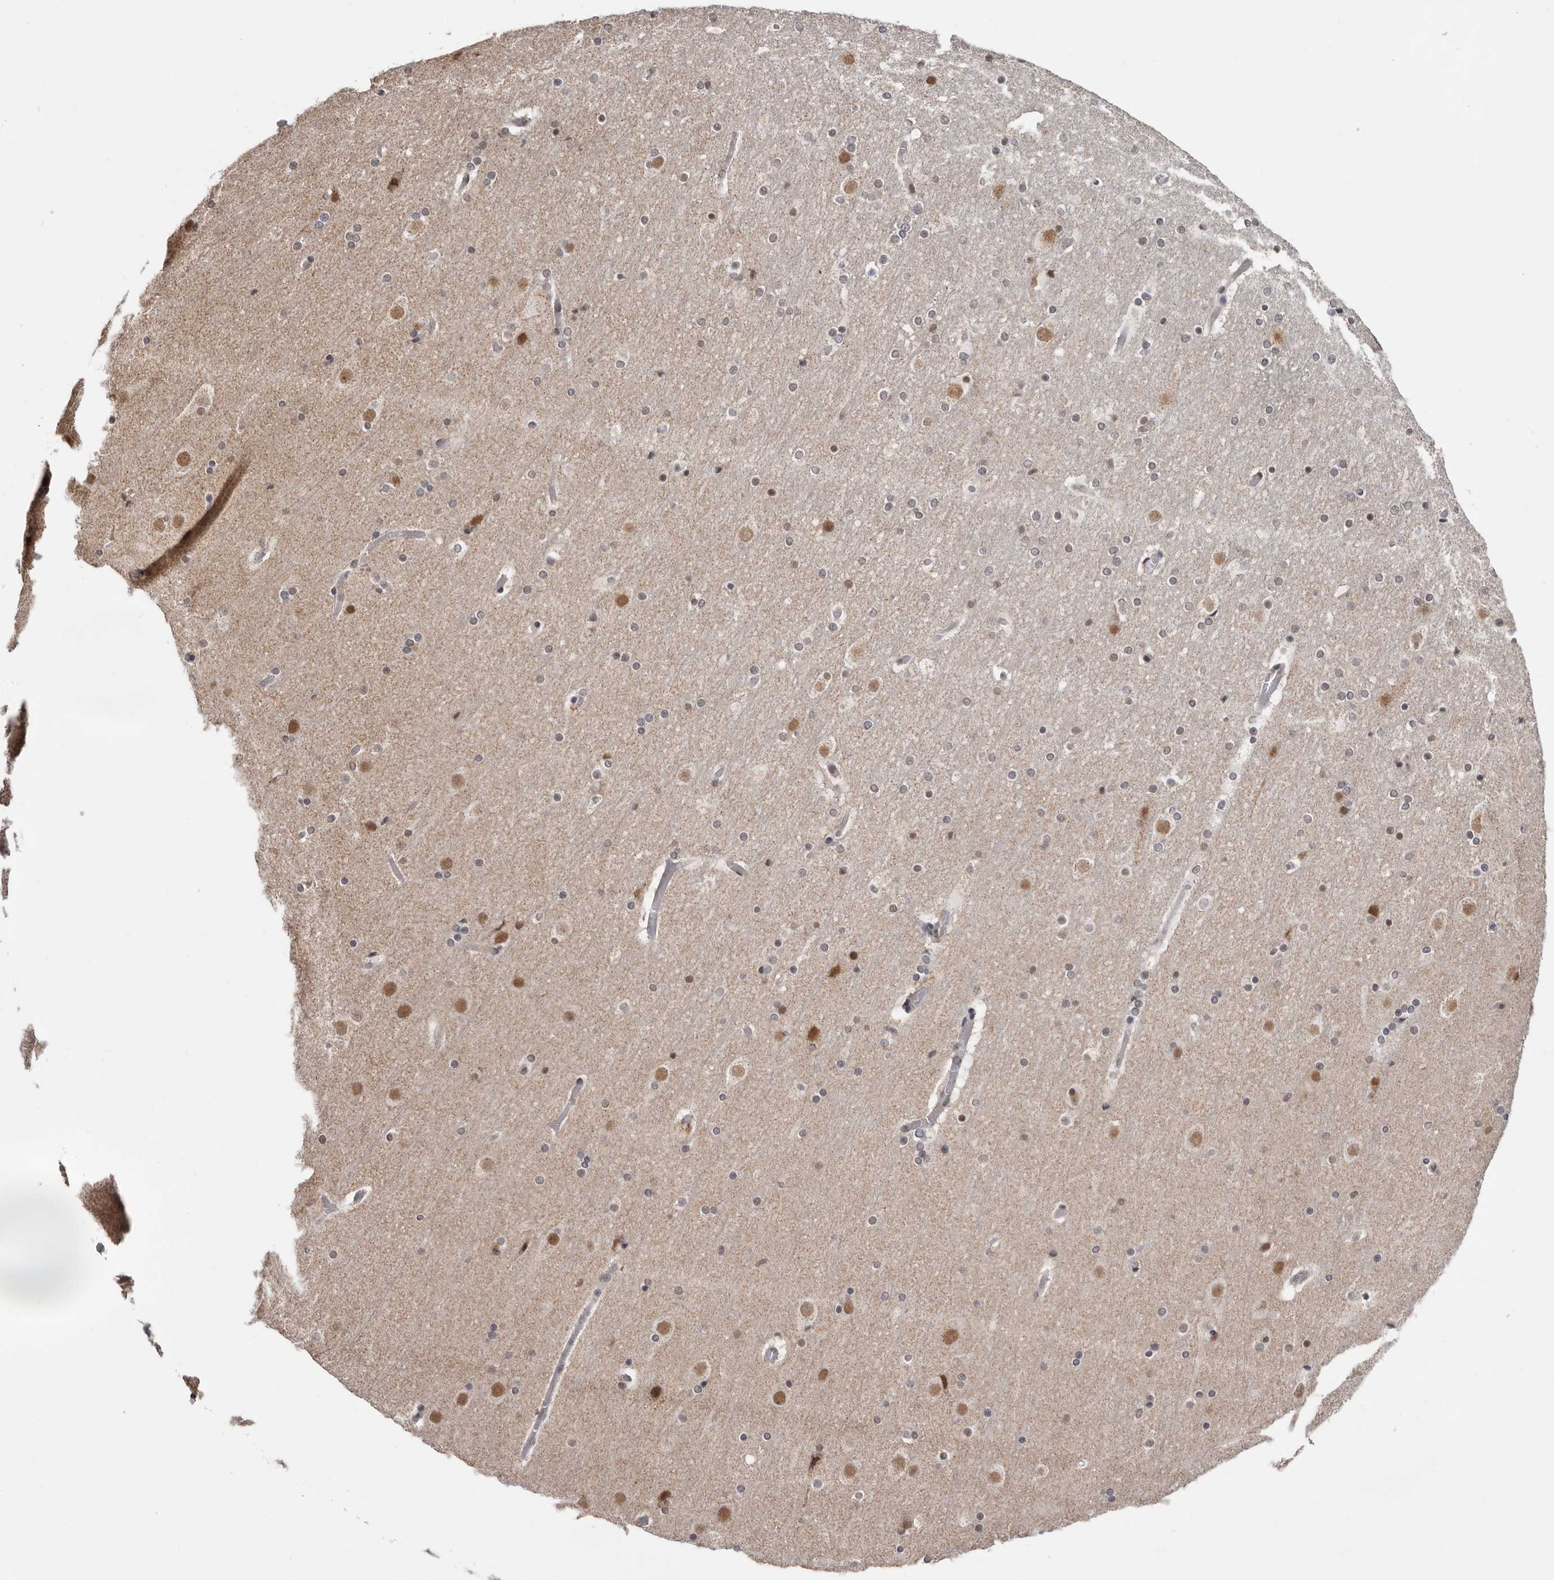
{"staining": {"intensity": "weak", "quantity": "25%-75%", "location": "cytoplasmic/membranous"}, "tissue": "cerebral cortex", "cell_type": "Endothelial cells", "image_type": "normal", "snomed": [{"axis": "morphology", "description": "Normal tissue, NOS"}, {"axis": "topography", "description": "Cerebral cortex"}], "caption": "Weak cytoplasmic/membranous positivity for a protein is present in about 25%-75% of endothelial cells of normal cerebral cortex using immunohistochemistry.", "gene": "MOGAT2", "patient": {"sex": "male", "age": 57}}